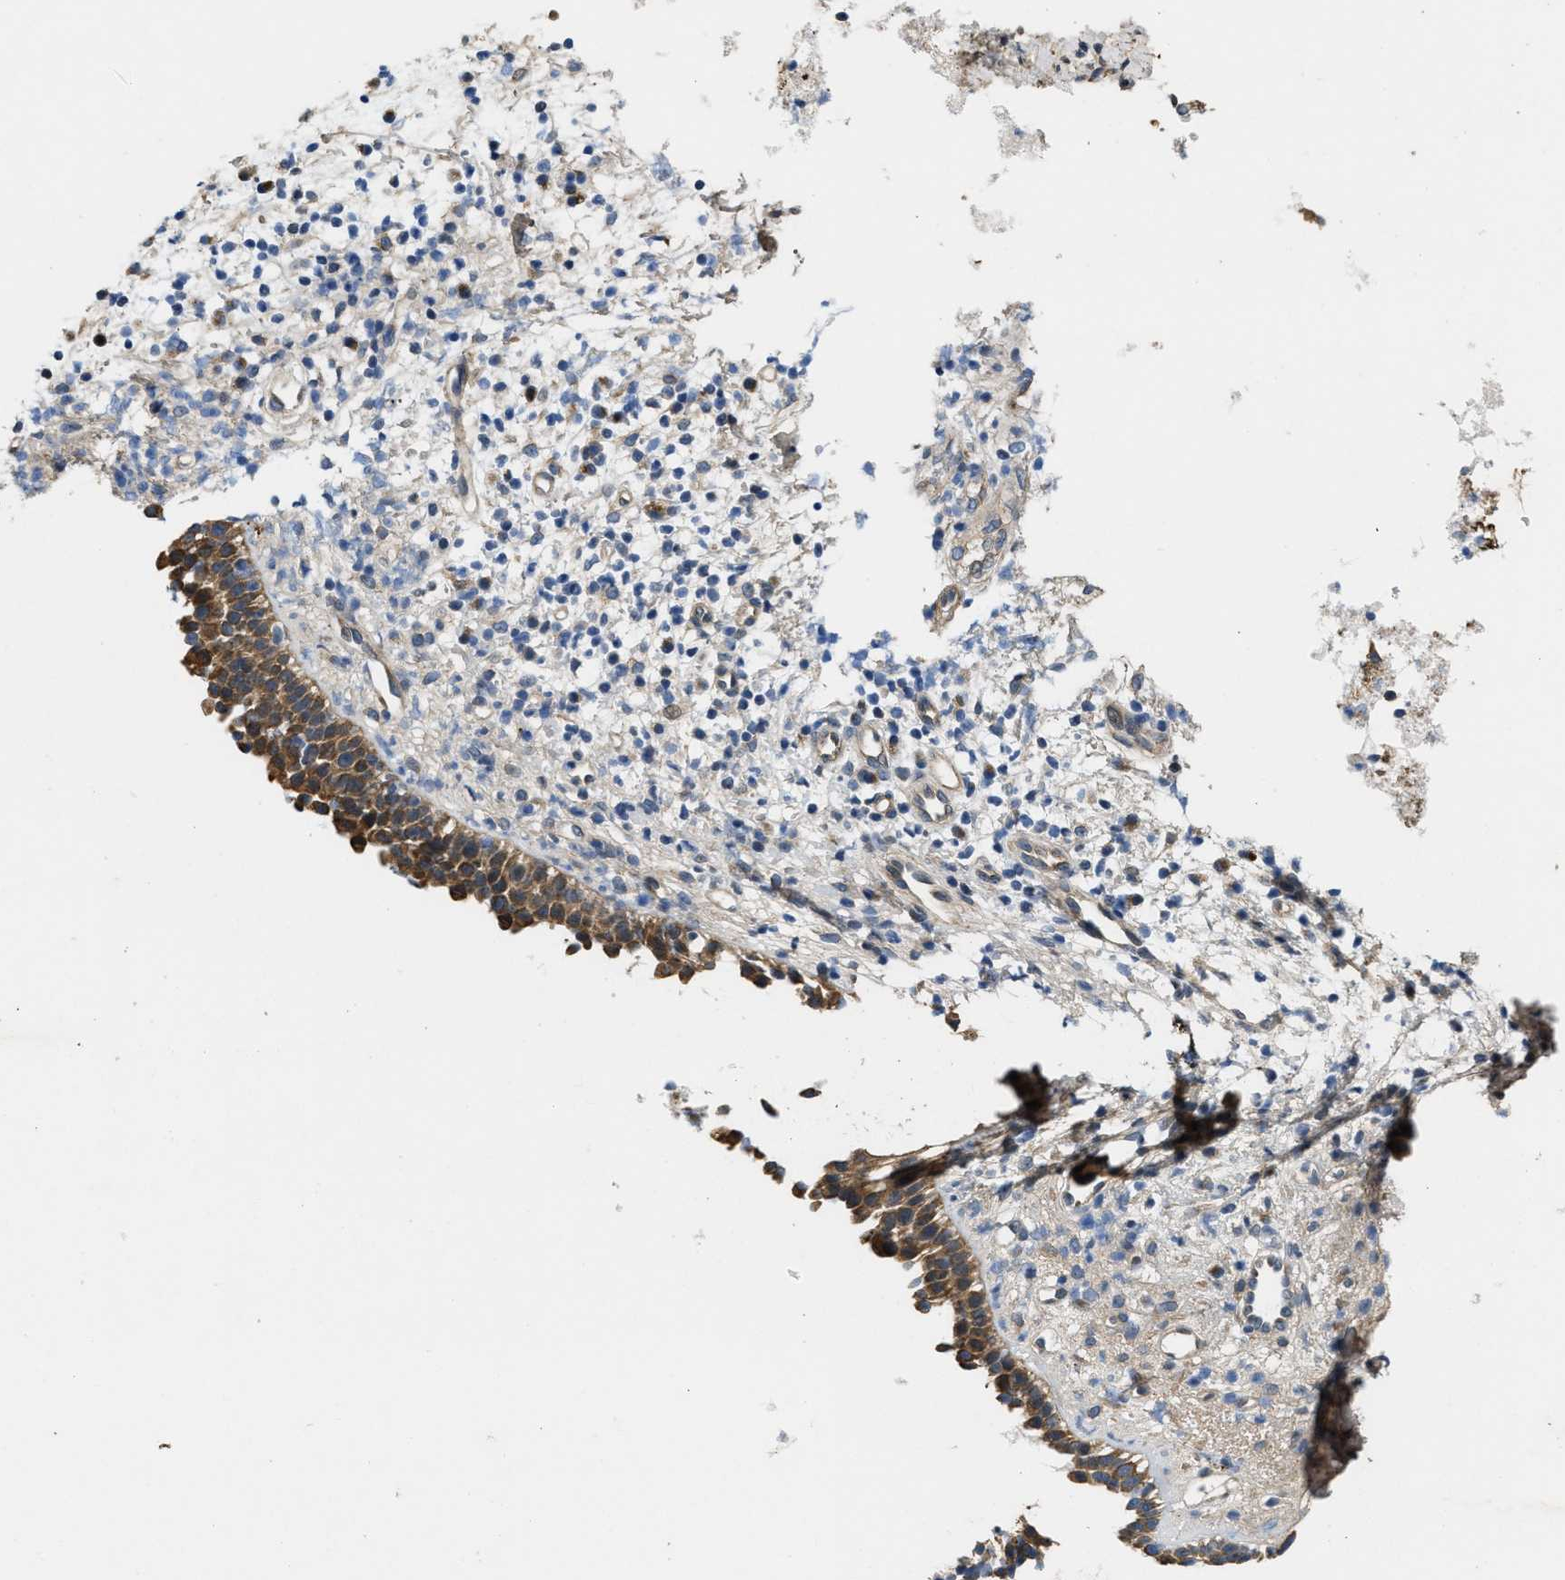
{"staining": {"intensity": "strong", "quantity": ">75%", "location": "cytoplasmic/membranous"}, "tissue": "nasopharynx", "cell_type": "Respiratory epithelial cells", "image_type": "normal", "snomed": [{"axis": "morphology", "description": "Normal tissue, NOS"}, {"axis": "topography", "description": "Nasopharynx"}], "caption": "DAB immunohistochemical staining of normal nasopharynx shows strong cytoplasmic/membranous protein expression in about >75% of respiratory epithelial cells.", "gene": "ZNF70", "patient": {"sex": "male", "age": 21}}